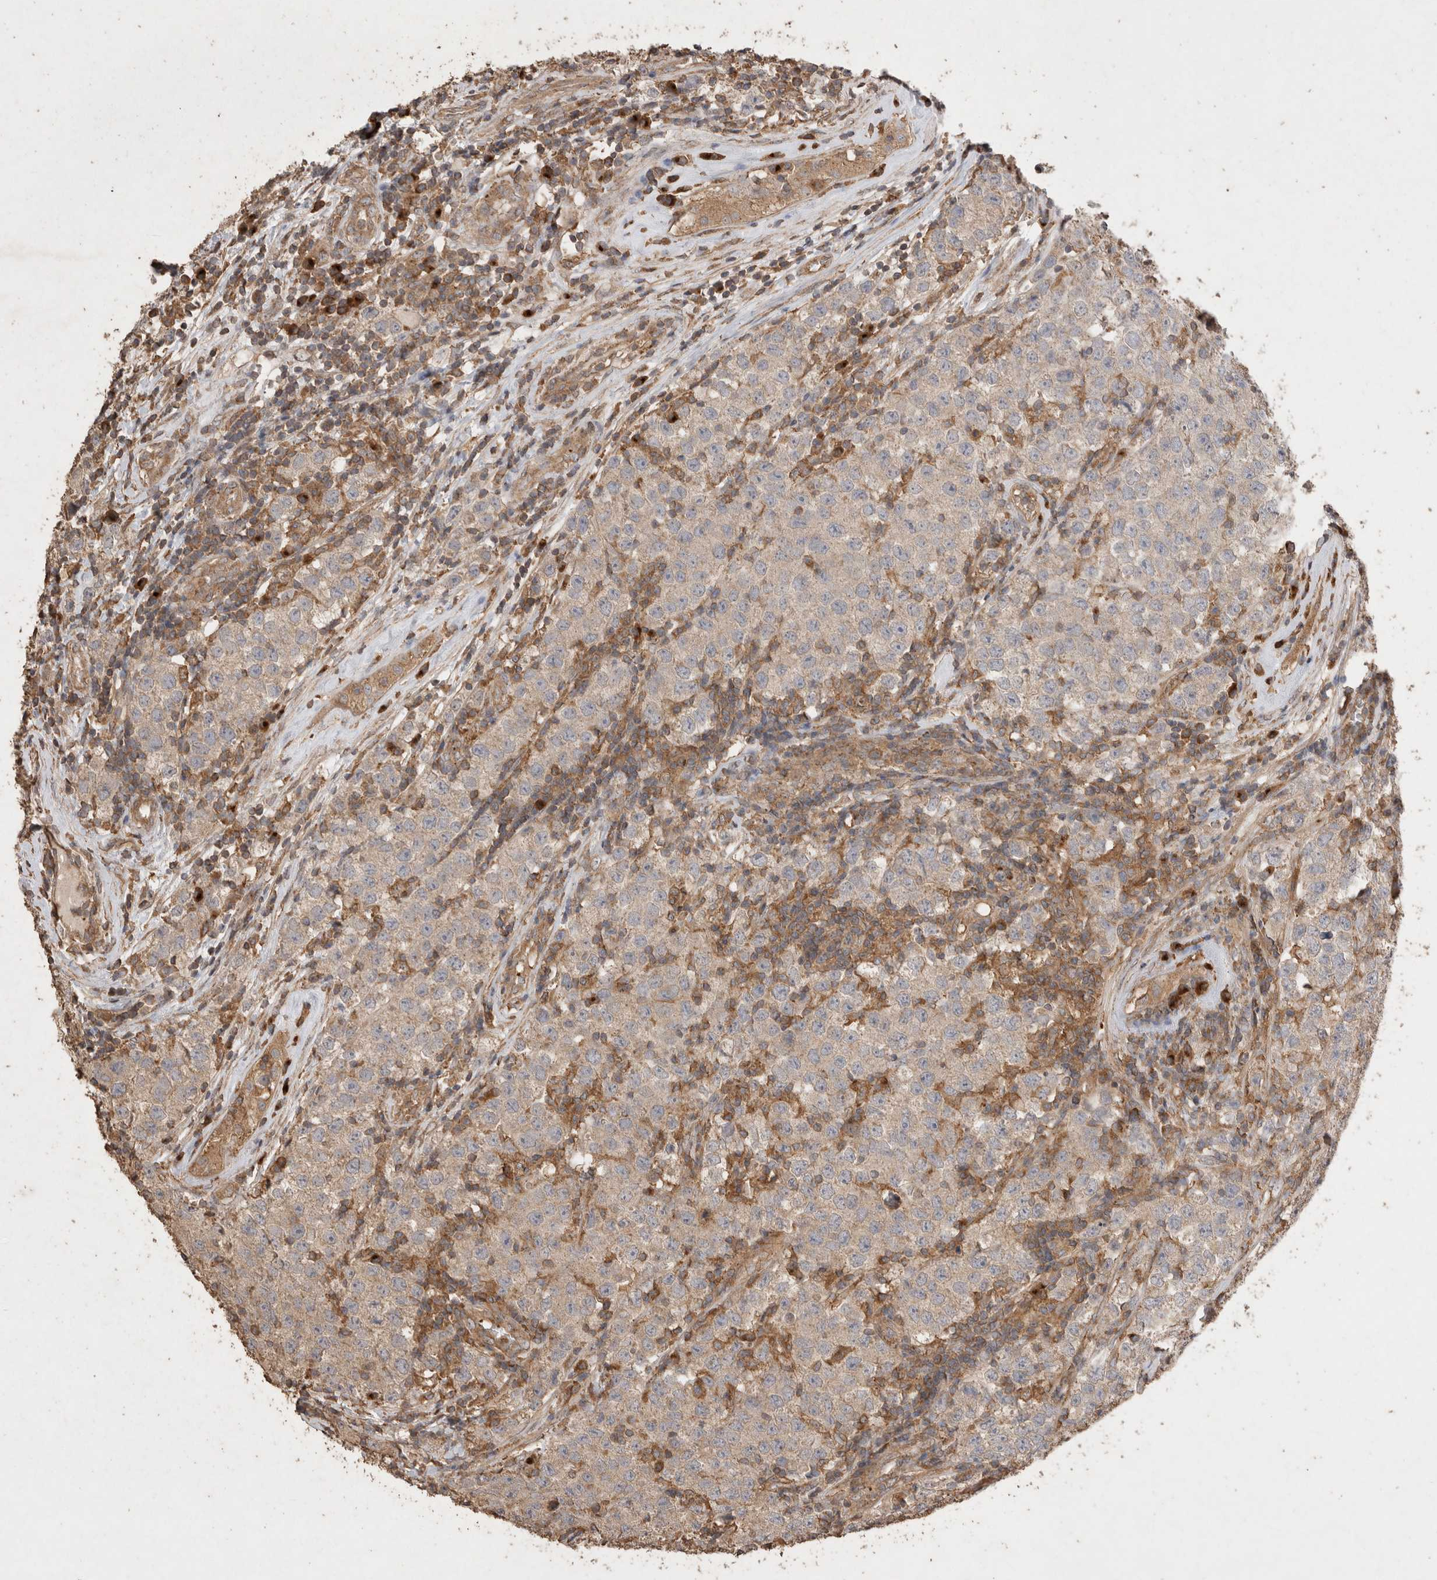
{"staining": {"intensity": "weak", "quantity": "<25%", "location": "cytoplasmic/membranous"}, "tissue": "testis cancer", "cell_type": "Tumor cells", "image_type": "cancer", "snomed": [{"axis": "morphology", "description": "Seminoma, NOS"}, {"axis": "morphology", "description": "Carcinoma, Embryonal, NOS"}, {"axis": "topography", "description": "Testis"}], "caption": "Protein analysis of testis cancer (embryonal carcinoma) demonstrates no significant positivity in tumor cells. The staining is performed using DAB (3,3'-diaminobenzidine) brown chromogen with nuclei counter-stained in using hematoxylin.", "gene": "SNX31", "patient": {"sex": "male", "age": 28}}